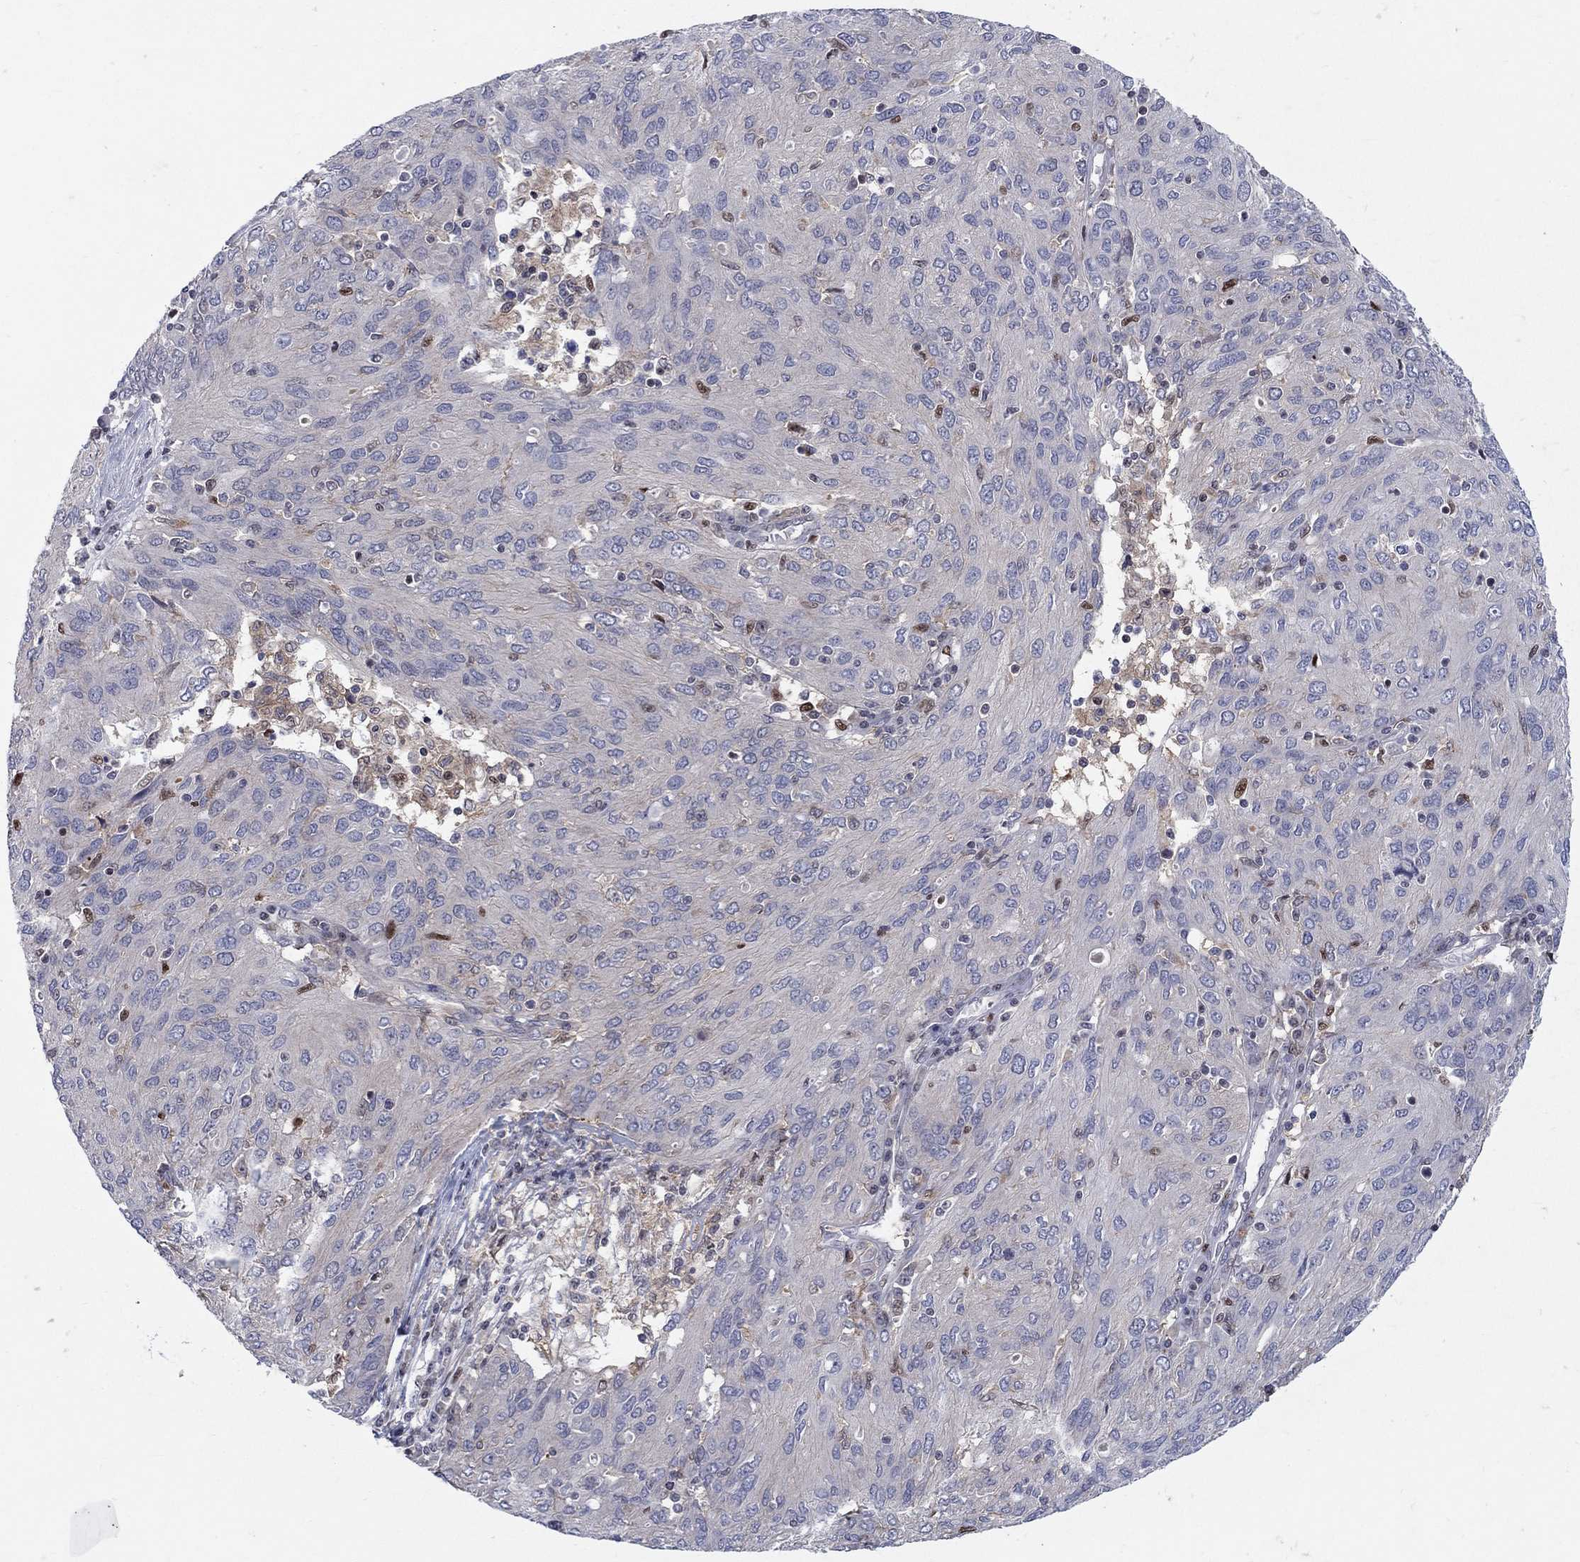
{"staining": {"intensity": "negative", "quantity": "none", "location": "none"}, "tissue": "ovarian cancer", "cell_type": "Tumor cells", "image_type": "cancer", "snomed": [{"axis": "morphology", "description": "Carcinoma, endometroid"}, {"axis": "topography", "description": "Ovary"}], "caption": "Tumor cells are negative for protein expression in human ovarian endometroid carcinoma.", "gene": "ZNHIT3", "patient": {"sex": "female", "age": 50}}